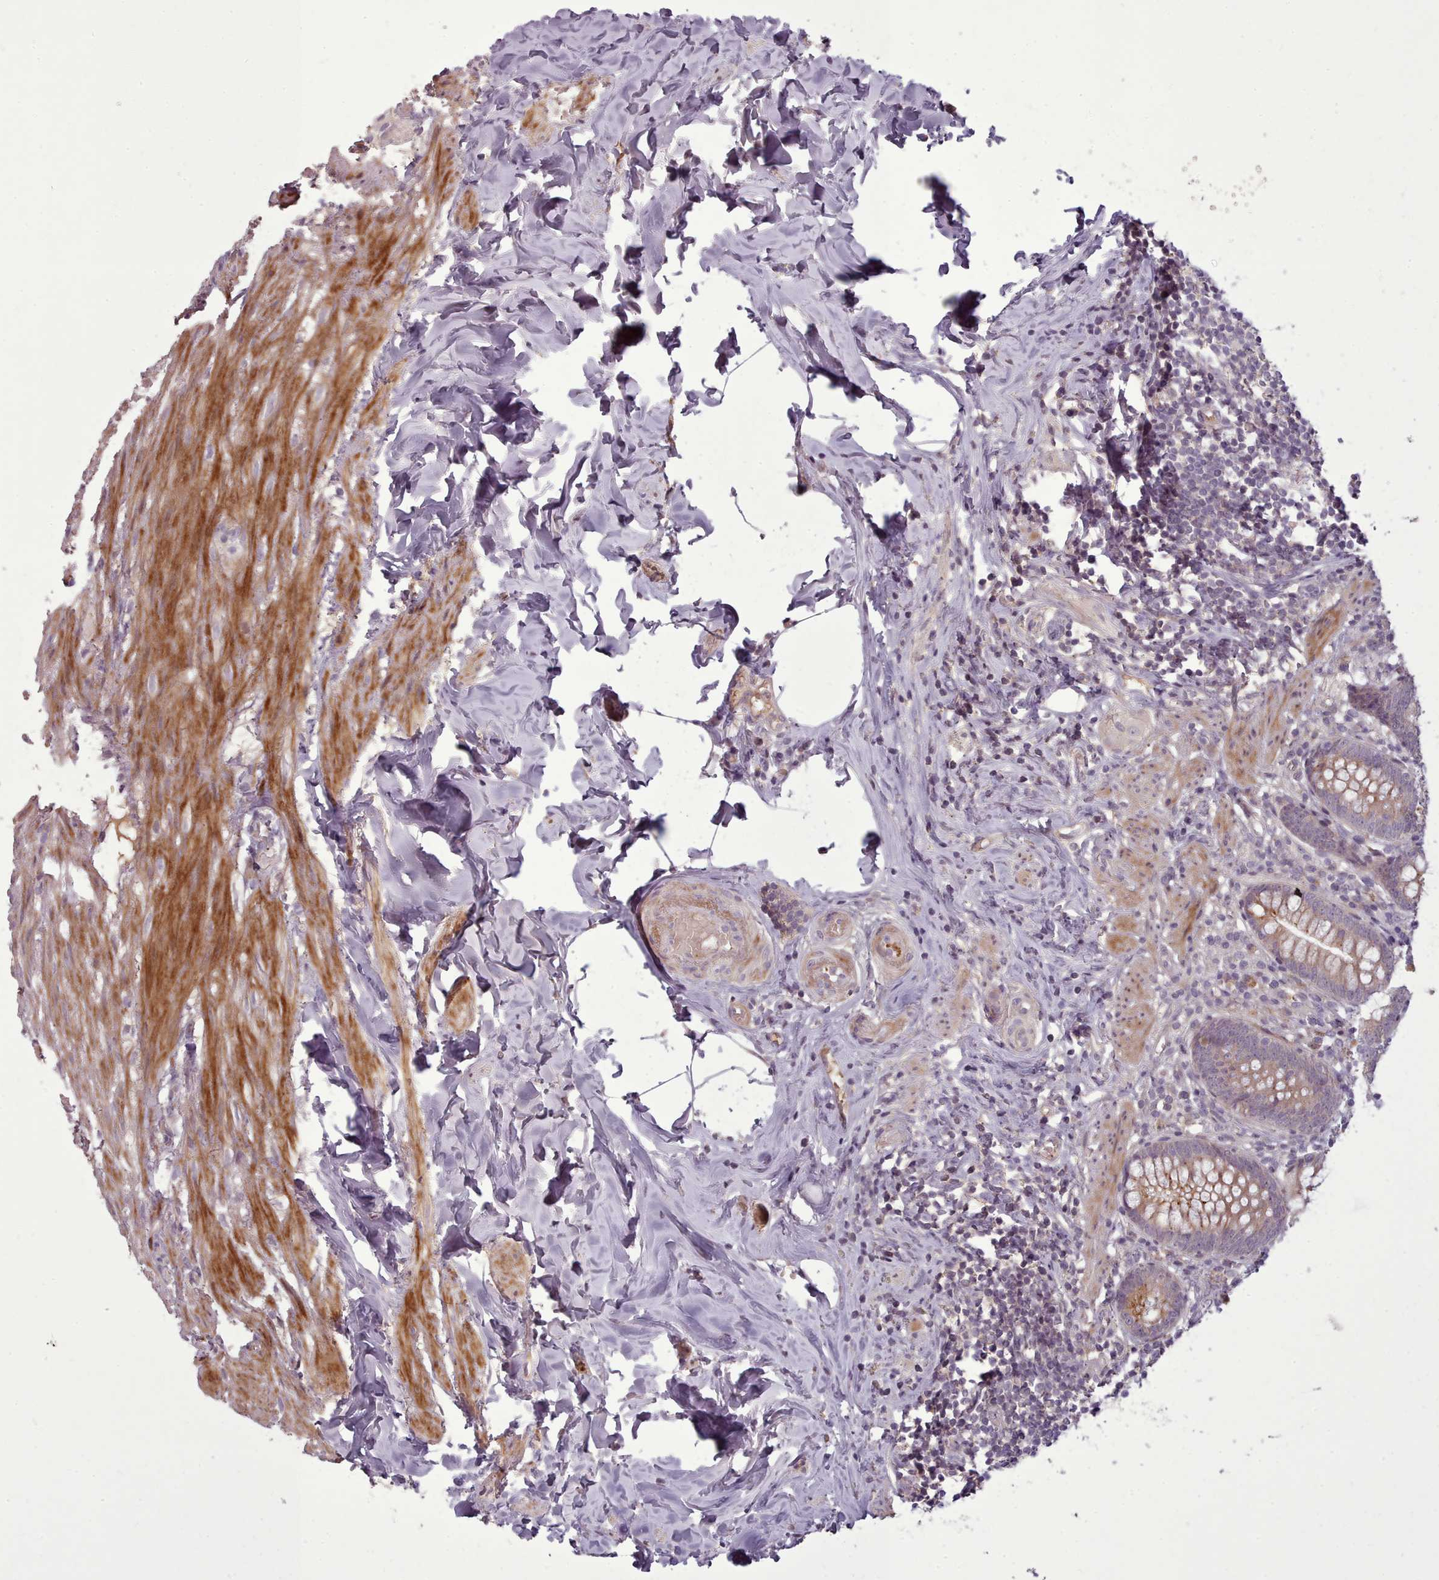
{"staining": {"intensity": "moderate", "quantity": "25%-75%", "location": "cytoplasmic/membranous"}, "tissue": "appendix", "cell_type": "Glandular cells", "image_type": "normal", "snomed": [{"axis": "morphology", "description": "Normal tissue, NOS"}, {"axis": "topography", "description": "Appendix"}], "caption": "DAB immunohistochemical staining of normal human appendix demonstrates moderate cytoplasmic/membranous protein expression in approximately 25%-75% of glandular cells.", "gene": "LEFTY1", "patient": {"sex": "male", "age": 55}}